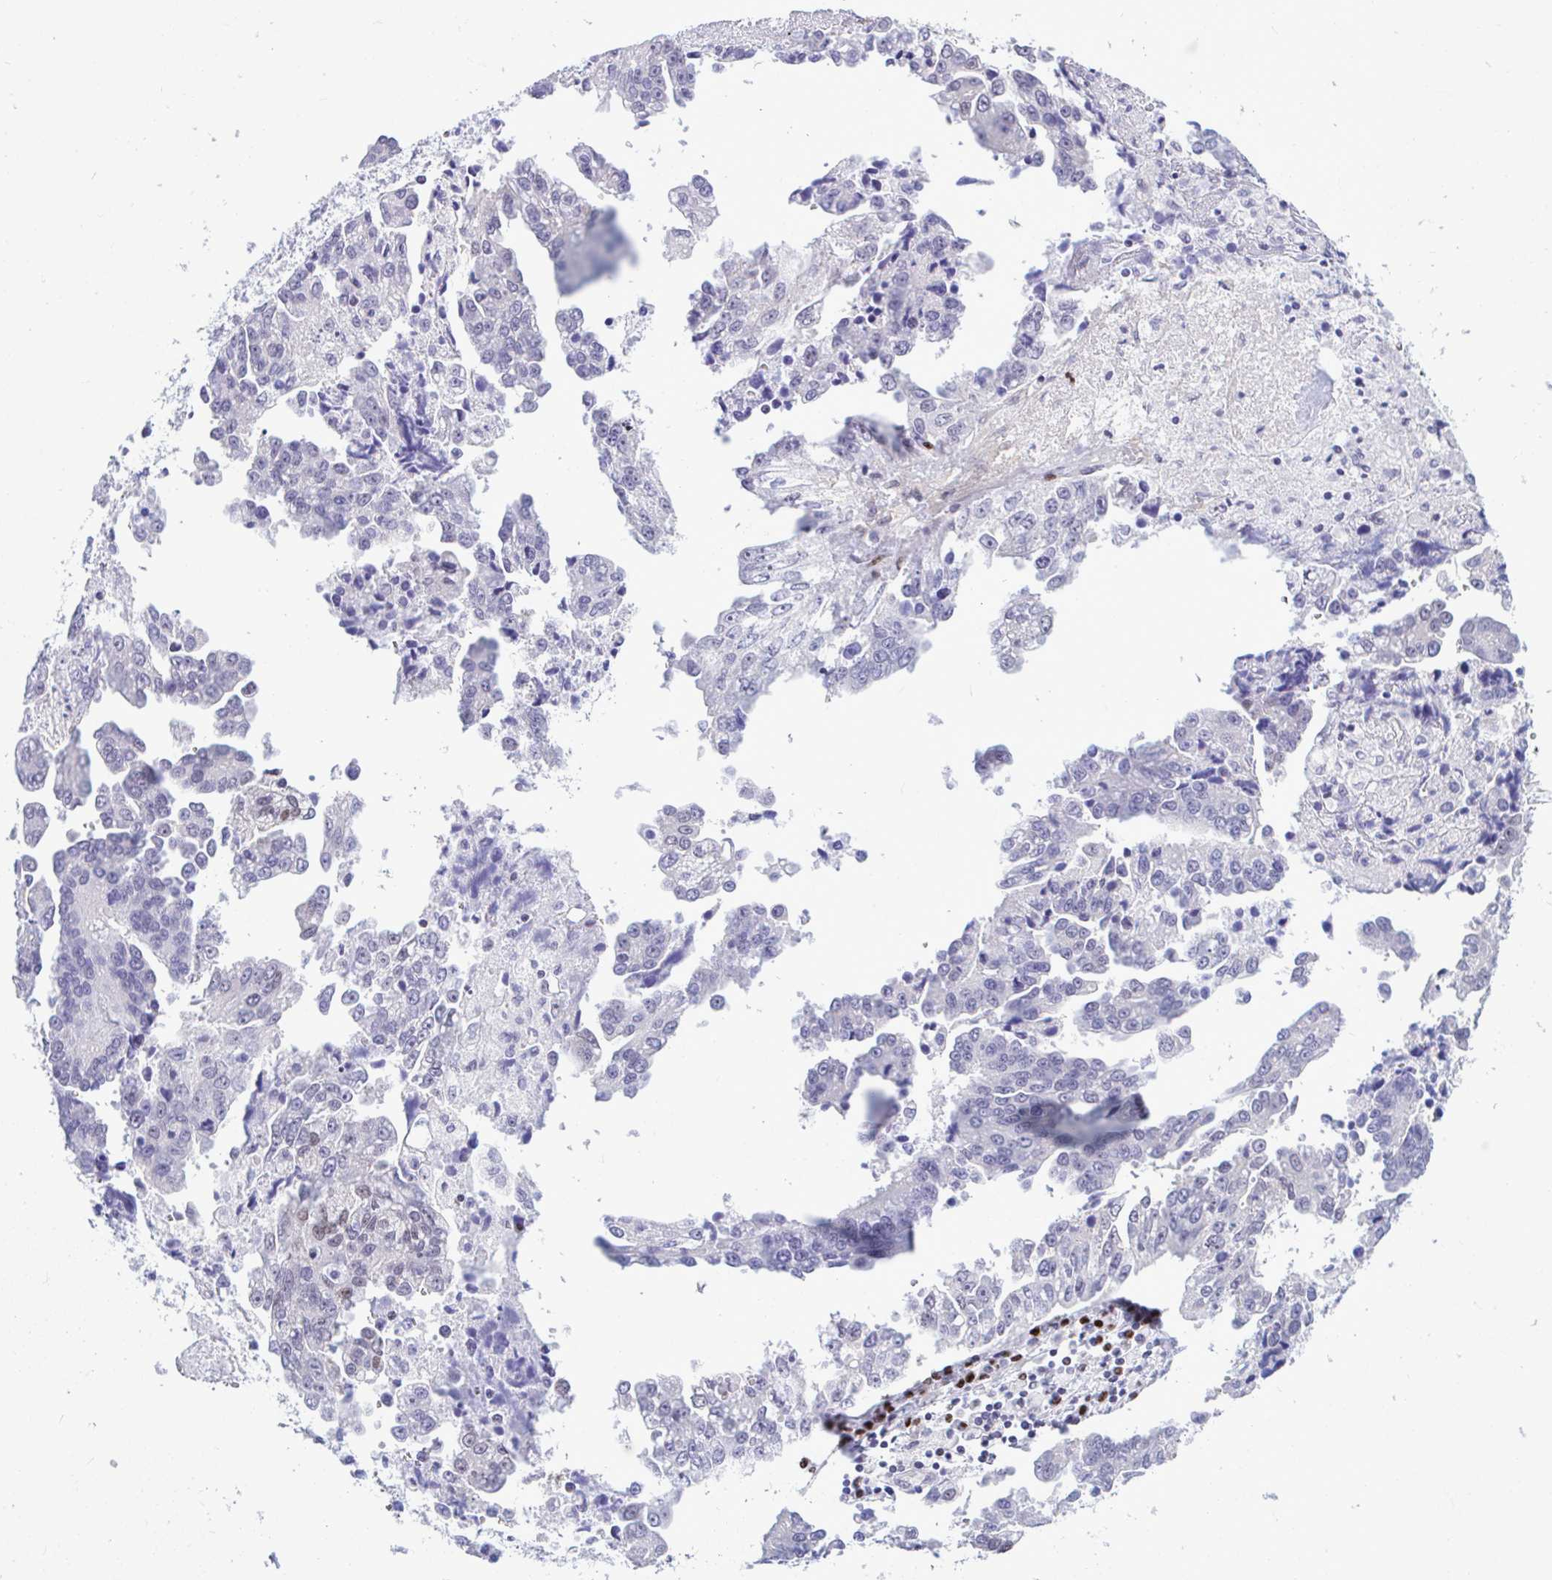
{"staining": {"intensity": "weak", "quantity": "<25%", "location": "nuclear"}, "tissue": "ovarian cancer", "cell_type": "Tumor cells", "image_type": "cancer", "snomed": [{"axis": "morphology", "description": "Cystadenocarcinoma, serous, NOS"}, {"axis": "topography", "description": "Ovary"}], "caption": "There is no significant staining in tumor cells of ovarian cancer (serous cystadenocarcinoma).", "gene": "SLC25A51", "patient": {"sex": "female", "age": 75}}